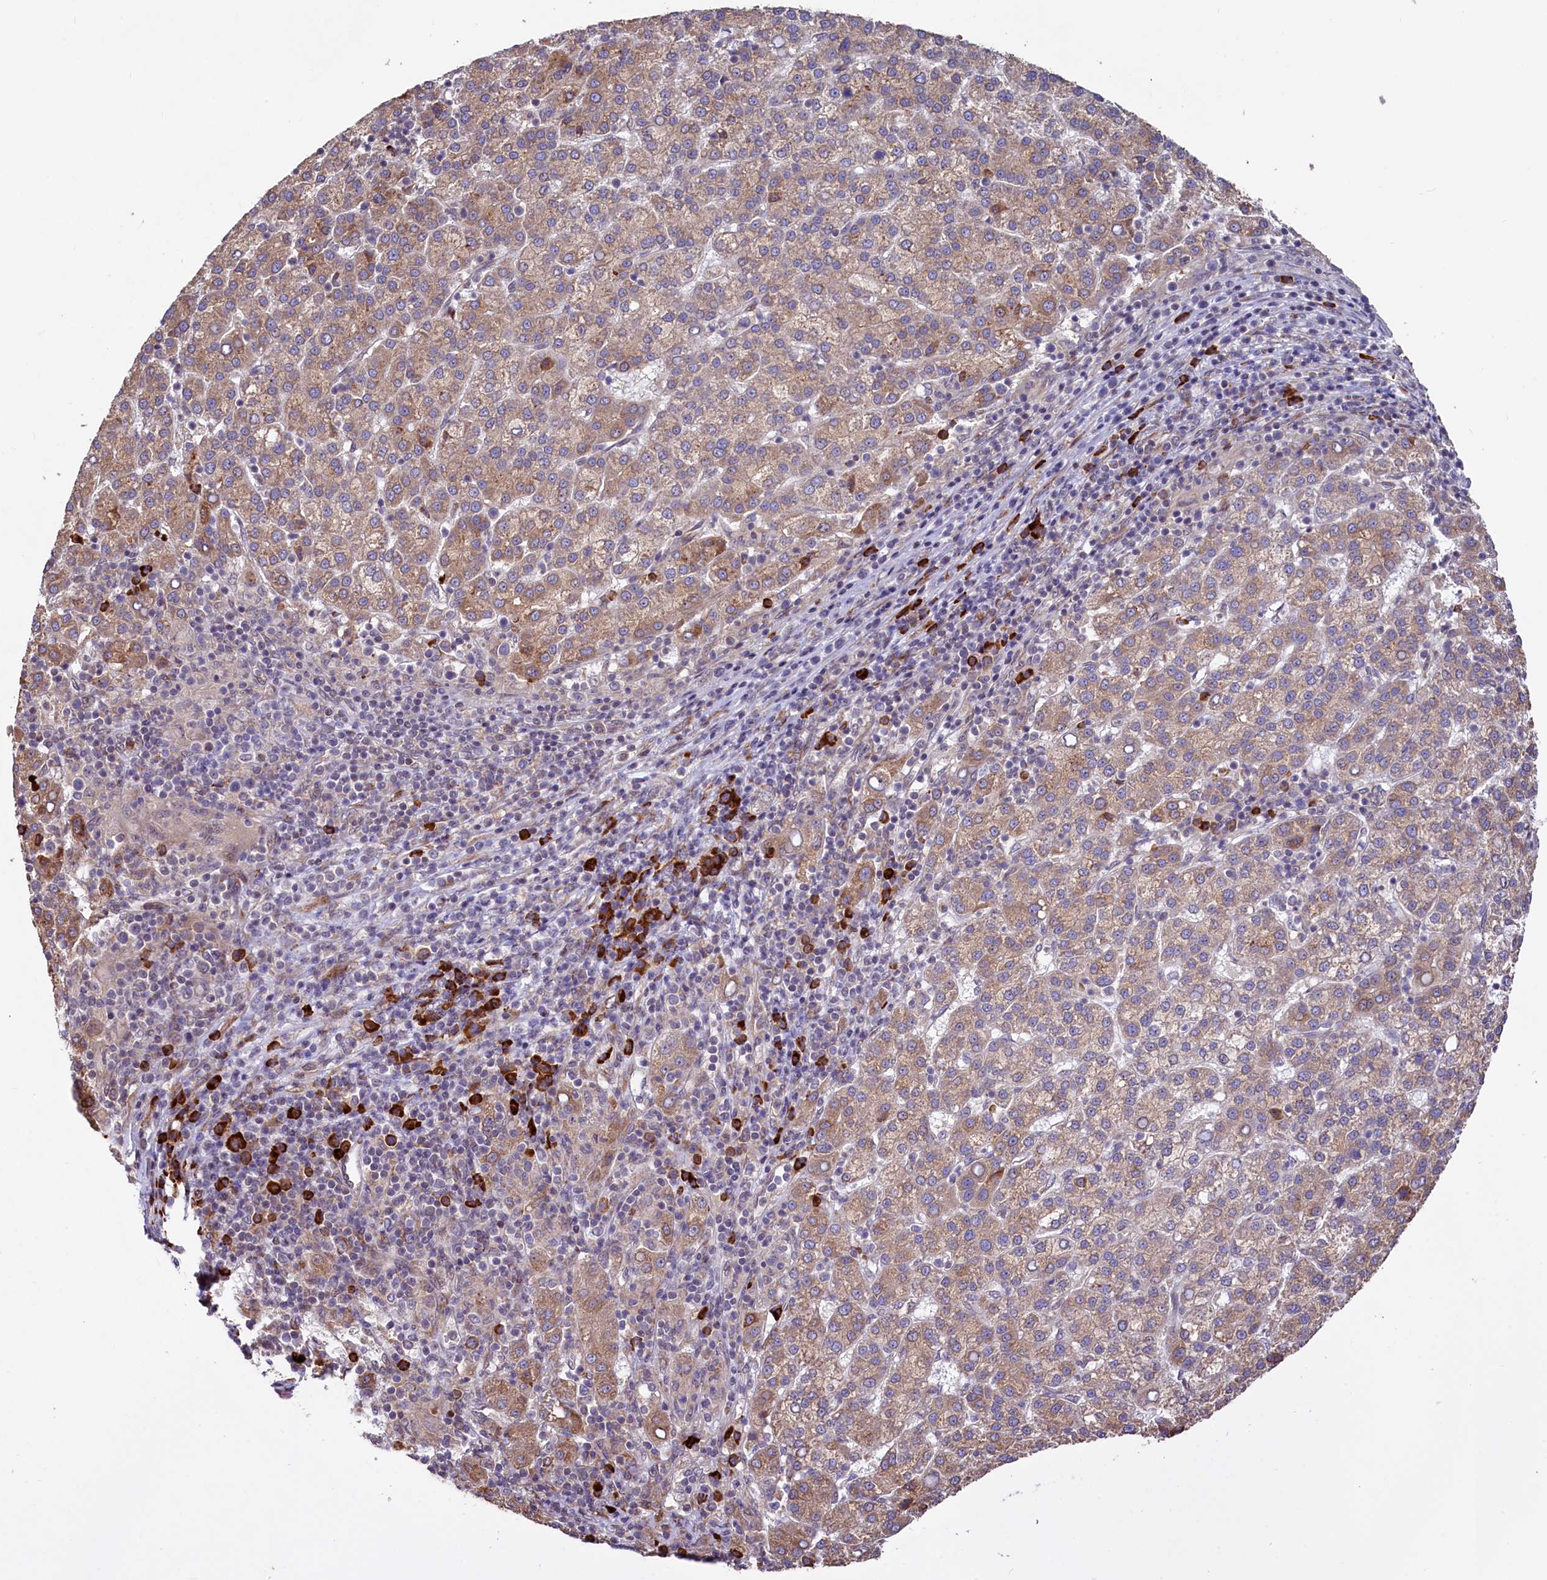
{"staining": {"intensity": "moderate", "quantity": "25%-75%", "location": "cytoplasmic/membranous"}, "tissue": "liver cancer", "cell_type": "Tumor cells", "image_type": "cancer", "snomed": [{"axis": "morphology", "description": "Carcinoma, Hepatocellular, NOS"}, {"axis": "topography", "description": "Liver"}], "caption": "DAB immunohistochemical staining of human liver cancer (hepatocellular carcinoma) shows moderate cytoplasmic/membranous protein positivity in about 25%-75% of tumor cells. The staining was performed using DAB to visualize the protein expression in brown, while the nuclei were stained in blue with hematoxylin (Magnification: 20x).", "gene": "C5orf15", "patient": {"sex": "female", "age": 58}}